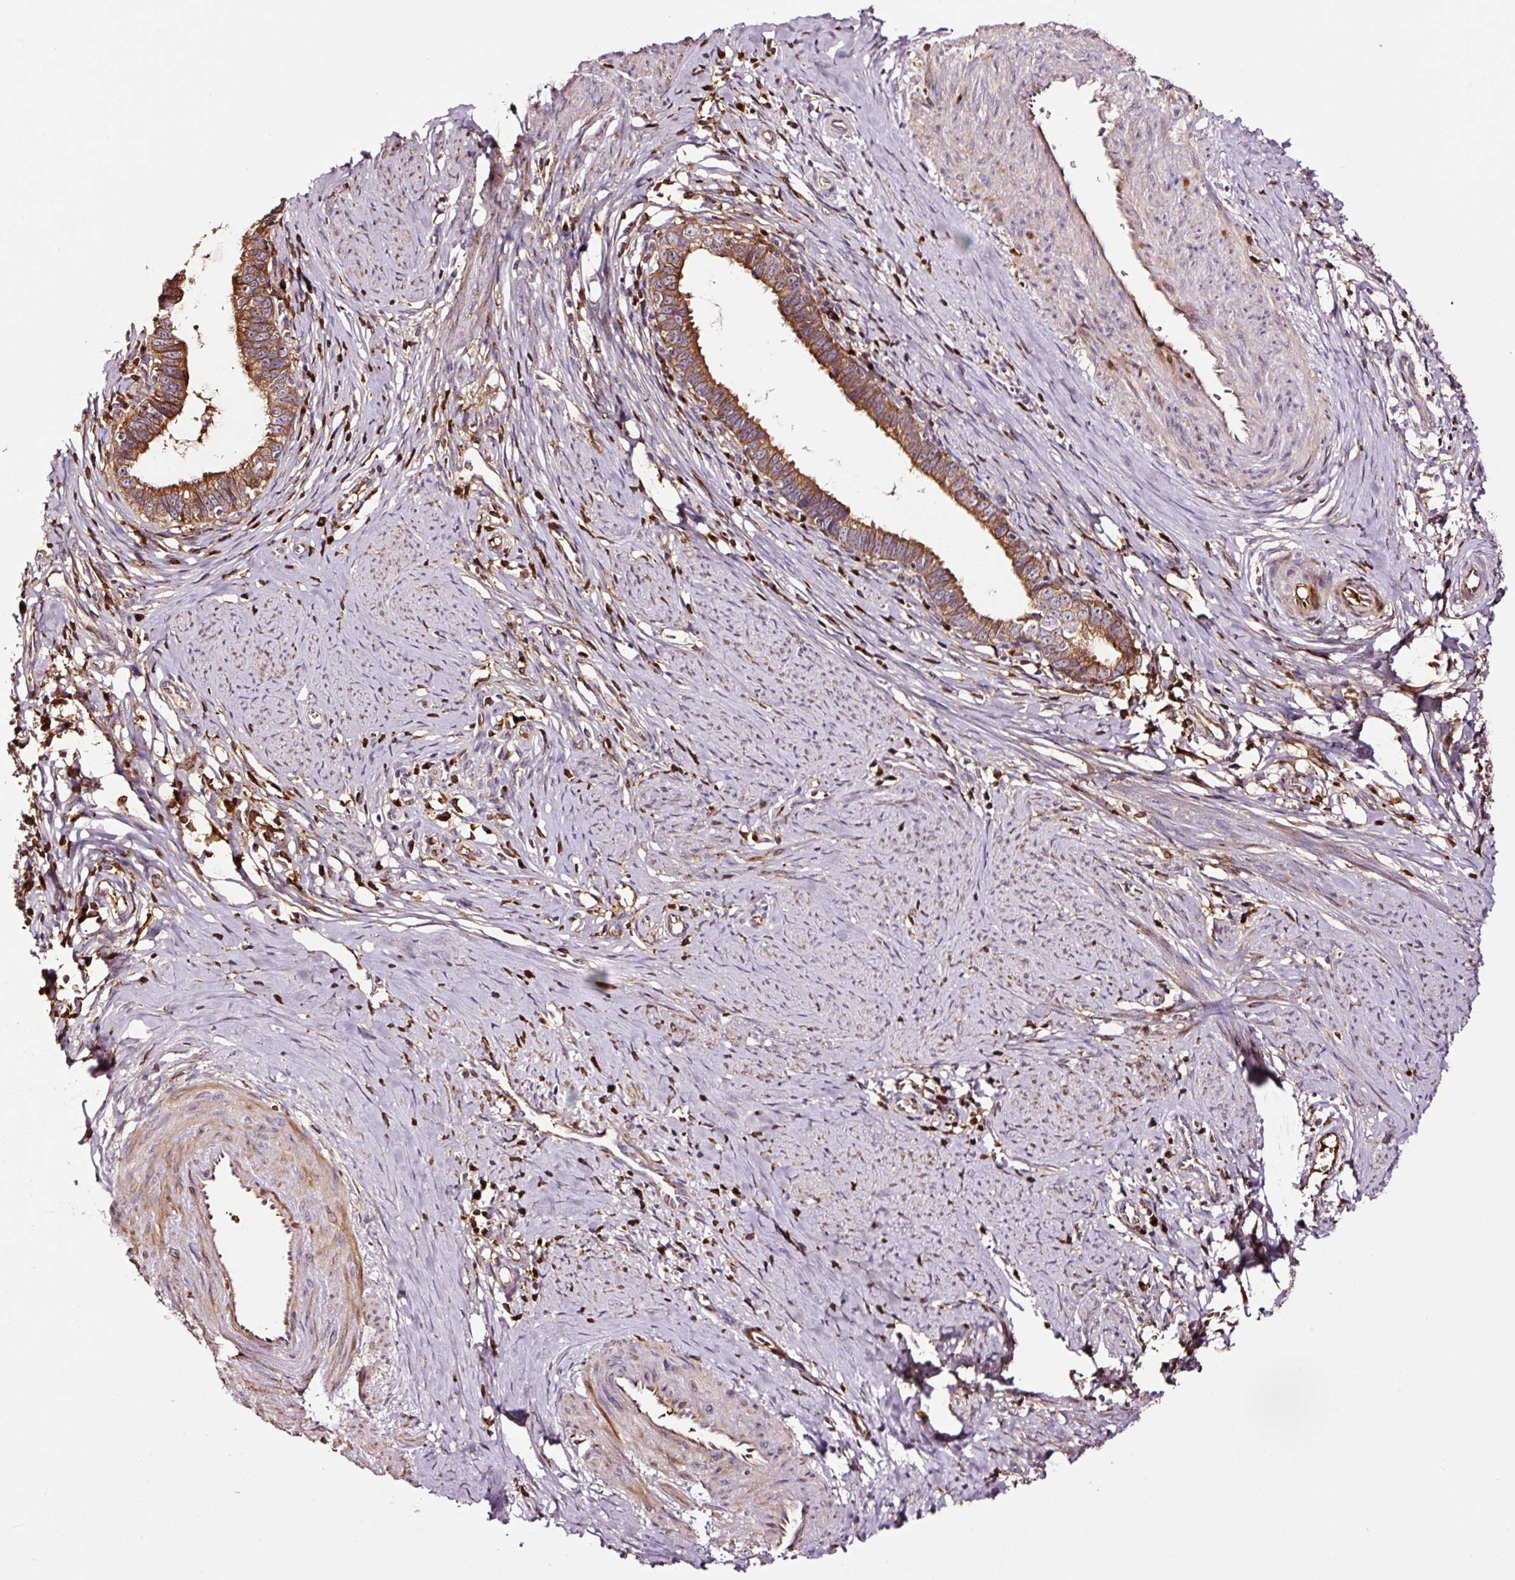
{"staining": {"intensity": "moderate", "quantity": ">75%", "location": "cytoplasmic/membranous"}, "tissue": "cervical cancer", "cell_type": "Tumor cells", "image_type": "cancer", "snomed": [{"axis": "morphology", "description": "Adenocarcinoma, NOS"}, {"axis": "topography", "description": "Cervix"}], "caption": "Moderate cytoplasmic/membranous expression is appreciated in approximately >75% of tumor cells in adenocarcinoma (cervical). The staining was performed using DAB (3,3'-diaminobenzidine) to visualize the protein expression in brown, while the nuclei were stained in blue with hematoxylin (Magnification: 20x).", "gene": "PGLYRP2", "patient": {"sex": "female", "age": 36}}